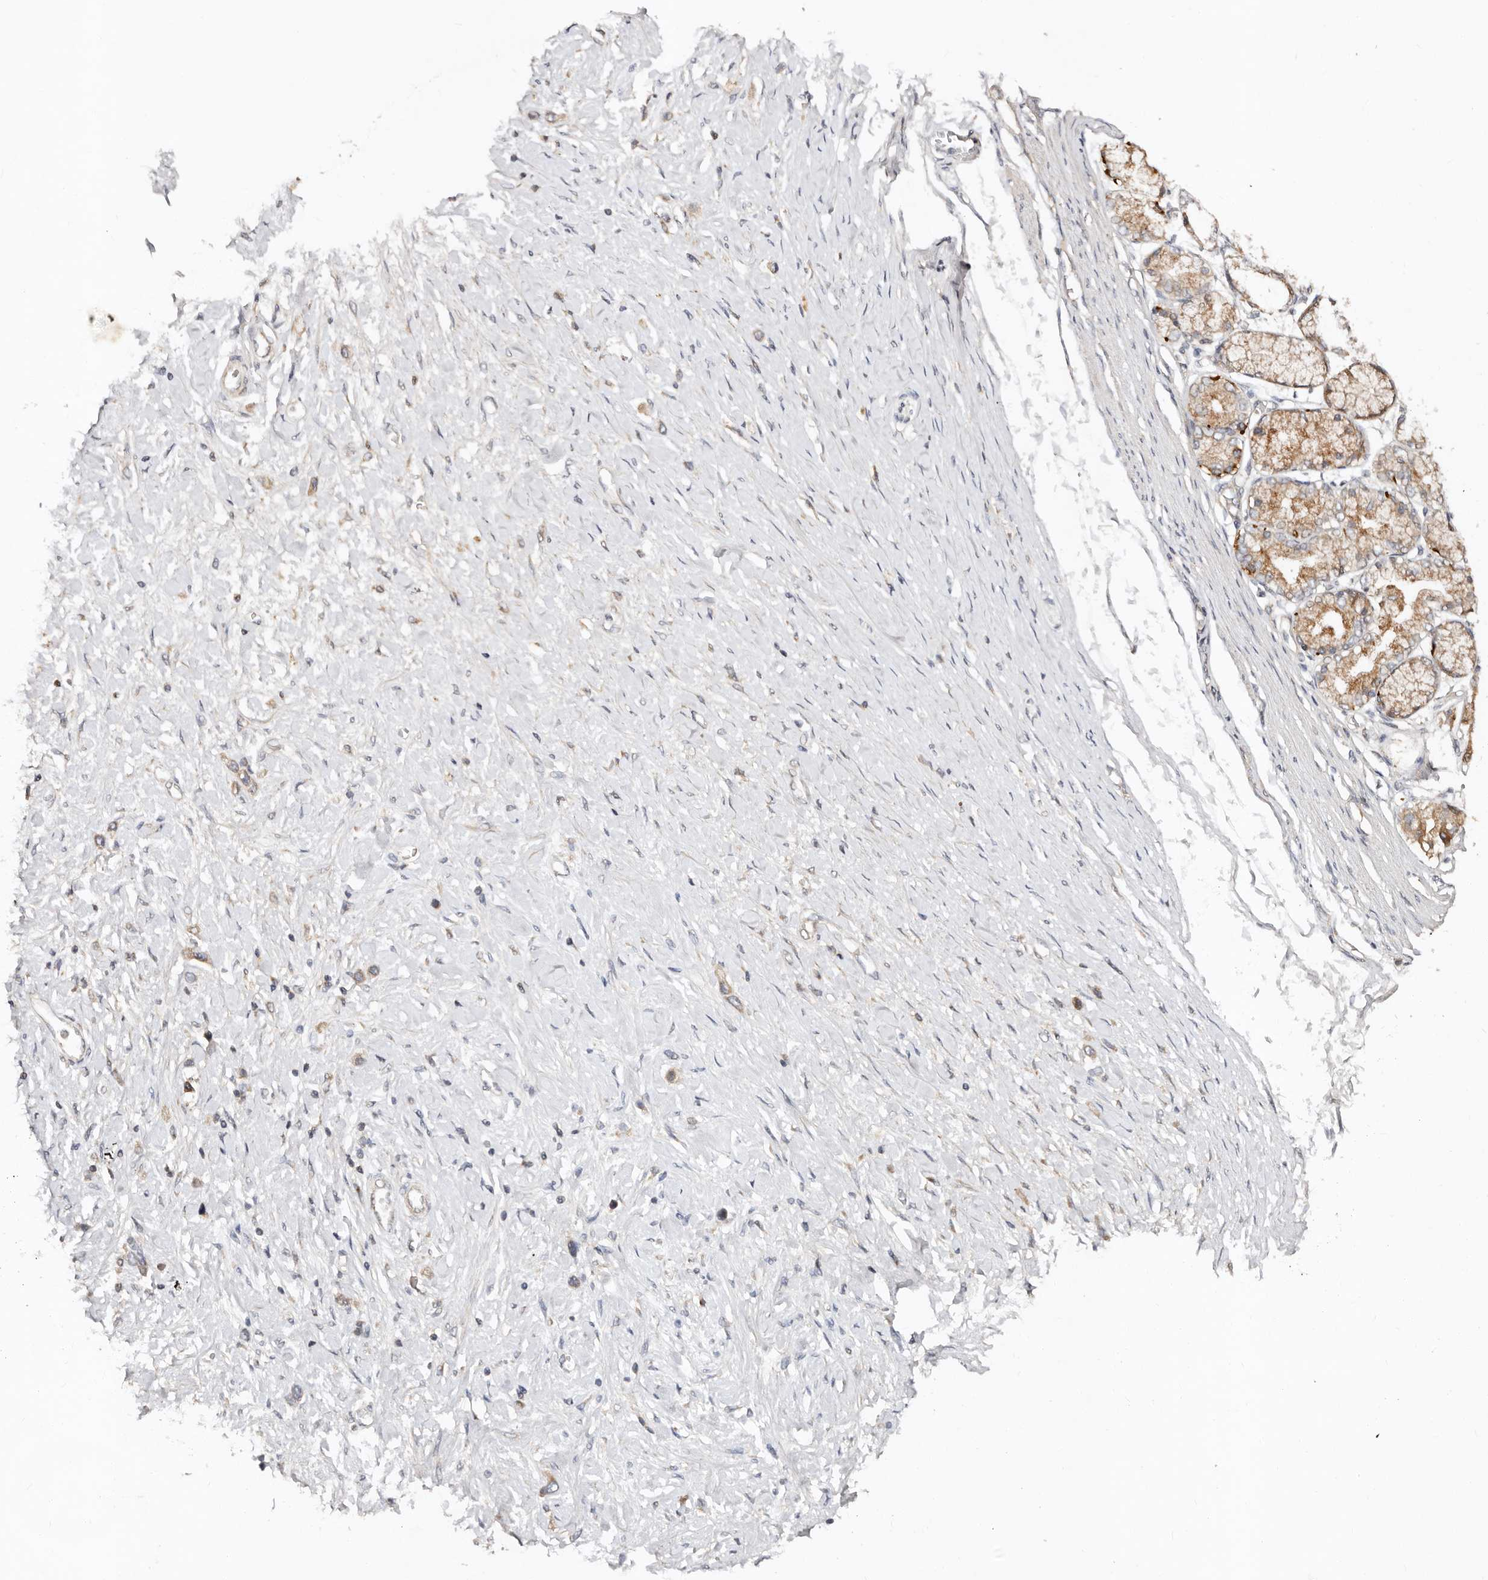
{"staining": {"intensity": "weak", "quantity": "25%-75%", "location": "cytoplasmic/membranous"}, "tissue": "stomach cancer", "cell_type": "Tumor cells", "image_type": "cancer", "snomed": [{"axis": "morphology", "description": "Adenocarcinoma, NOS"}, {"axis": "topography", "description": "Stomach"}], "caption": "Stomach cancer stained with immunohistochemistry (IHC) demonstrates weak cytoplasmic/membranous positivity in about 25%-75% of tumor cells.", "gene": "DENND11", "patient": {"sex": "female", "age": 65}}